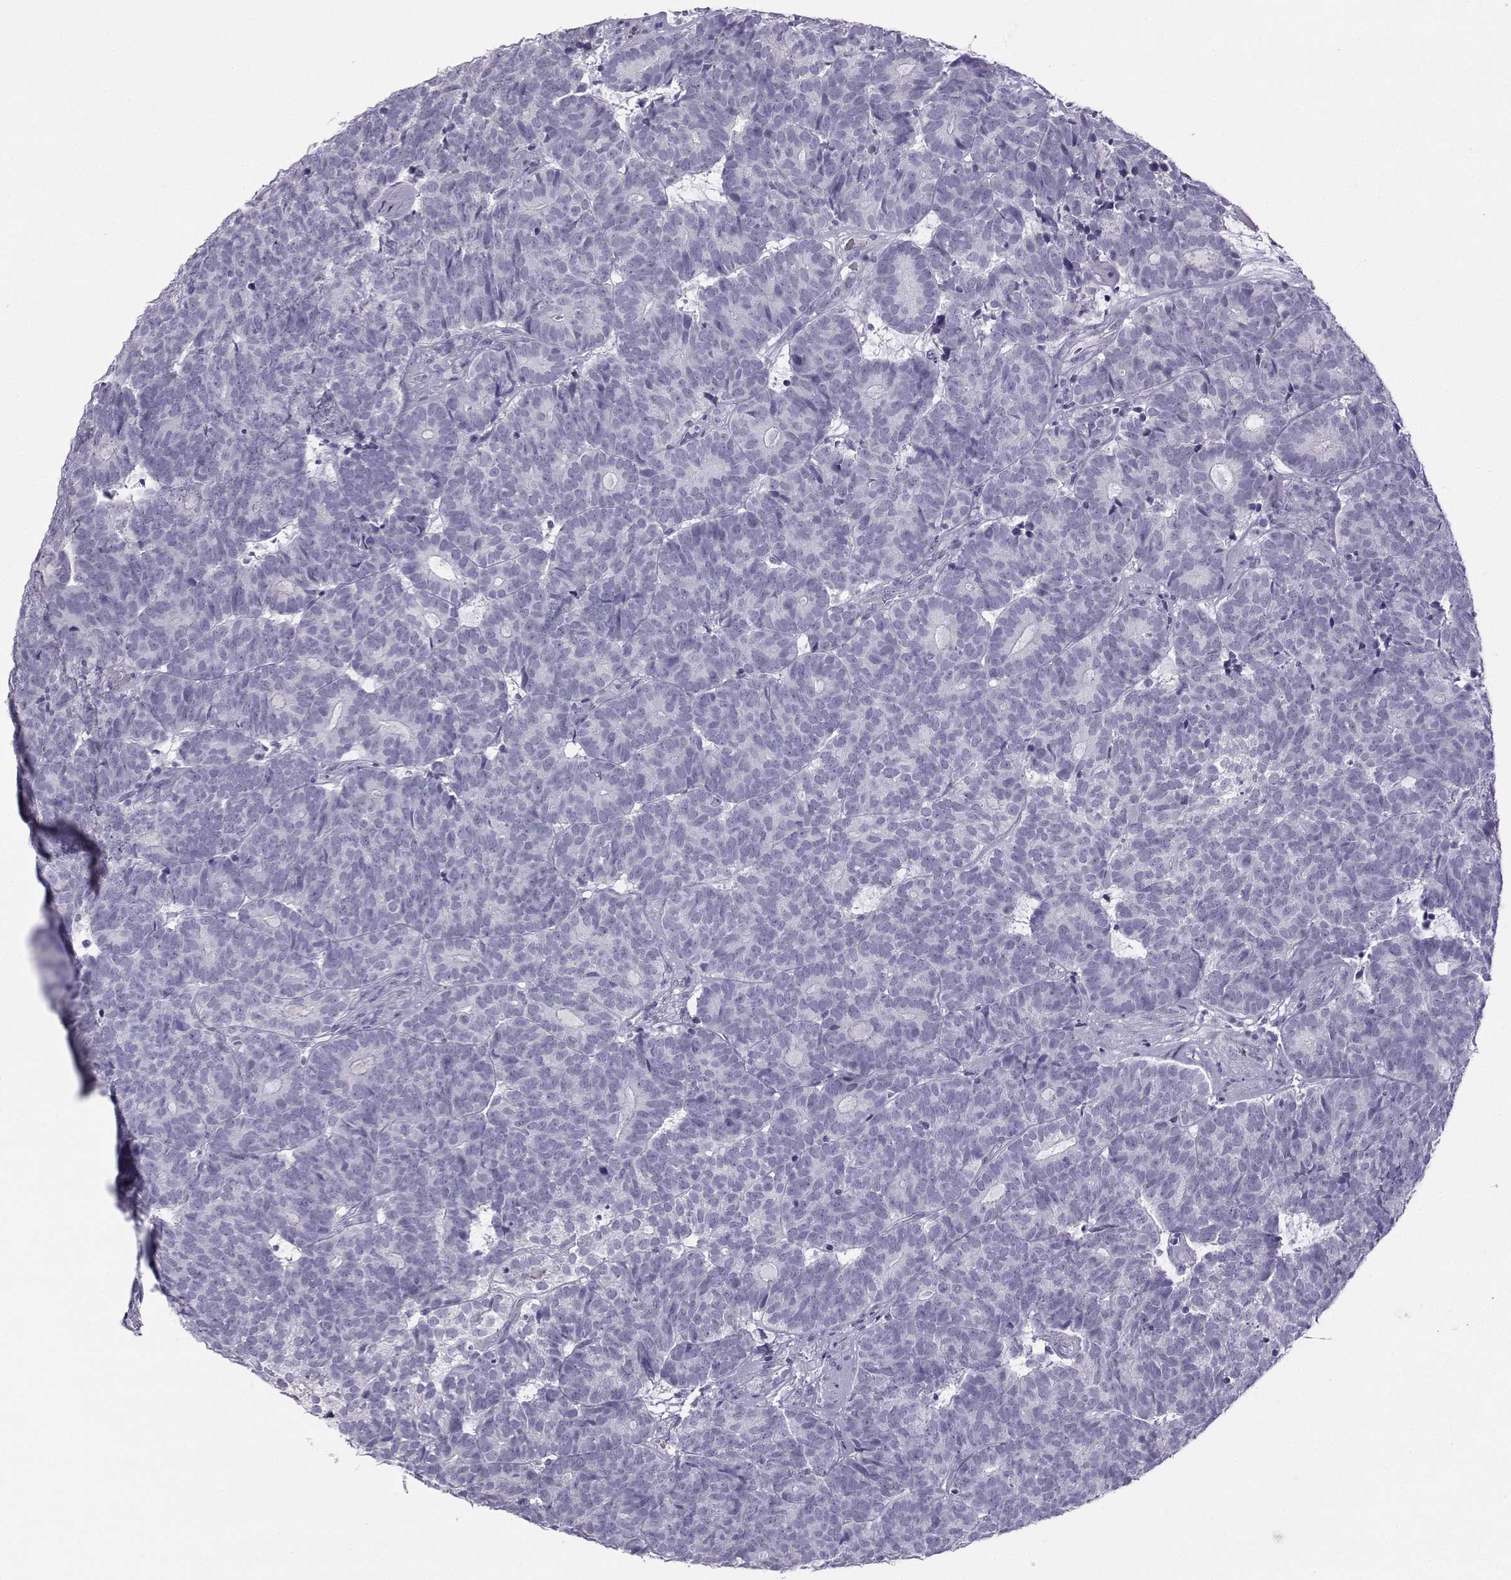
{"staining": {"intensity": "negative", "quantity": "none", "location": "none"}, "tissue": "head and neck cancer", "cell_type": "Tumor cells", "image_type": "cancer", "snomed": [{"axis": "morphology", "description": "Adenocarcinoma, NOS"}, {"axis": "topography", "description": "Head-Neck"}], "caption": "The immunohistochemistry (IHC) micrograph has no significant staining in tumor cells of head and neck cancer tissue.", "gene": "ARMC2", "patient": {"sex": "female", "age": 81}}